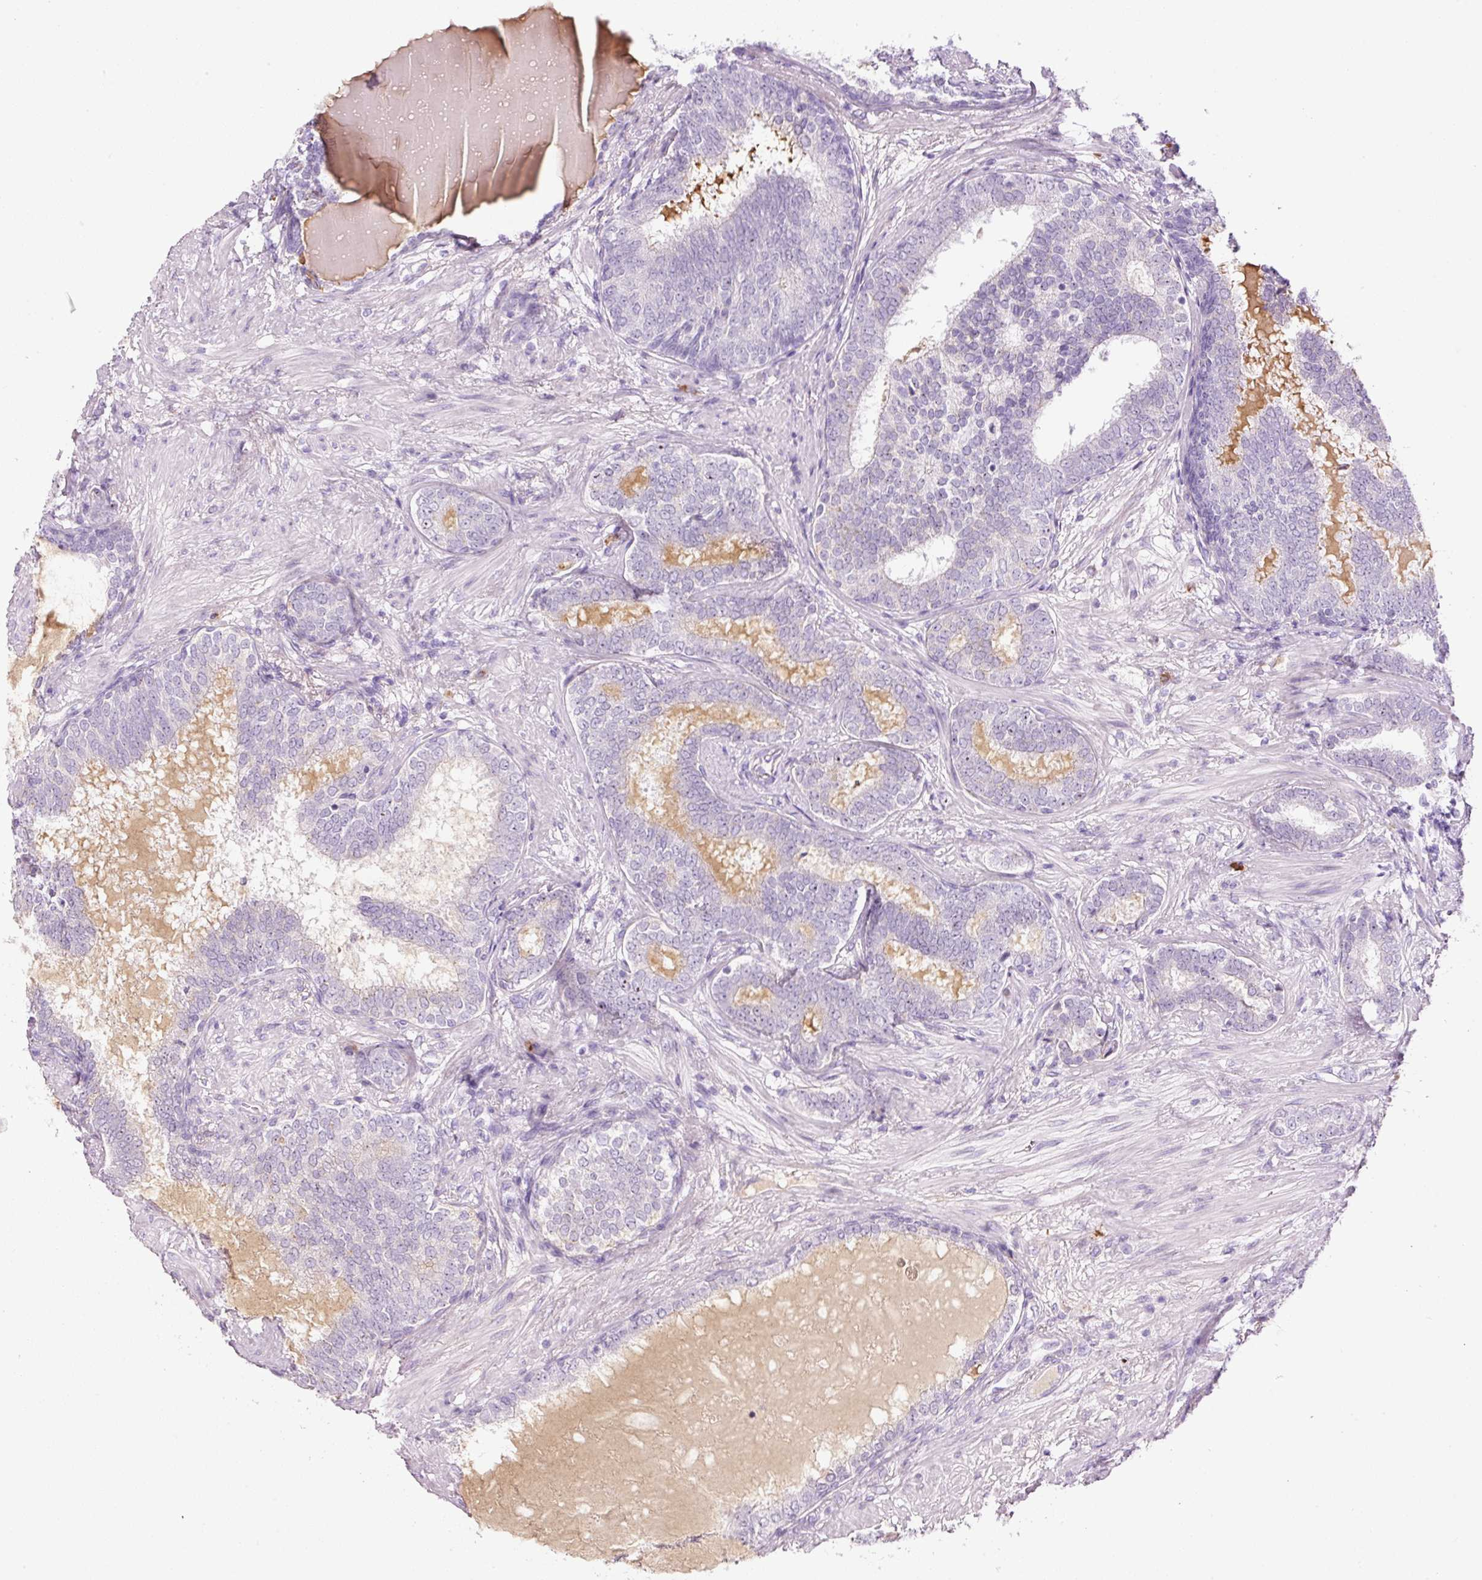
{"staining": {"intensity": "negative", "quantity": "none", "location": "none"}, "tissue": "prostate cancer", "cell_type": "Tumor cells", "image_type": "cancer", "snomed": [{"axis": "morphology", "description": "Adenocarcinoma, High grade"}, {"axis": "topography", "description": "Prostate"}], "caption": "Immunohistochemistry (IHC) histopathology image of prostate adenocarcinoma (high-grade) stained for a protein (brown), which reveals no staining in tumor cells.", "gene": "KLF1", "patient": {"sex": "male", "age": 72}}